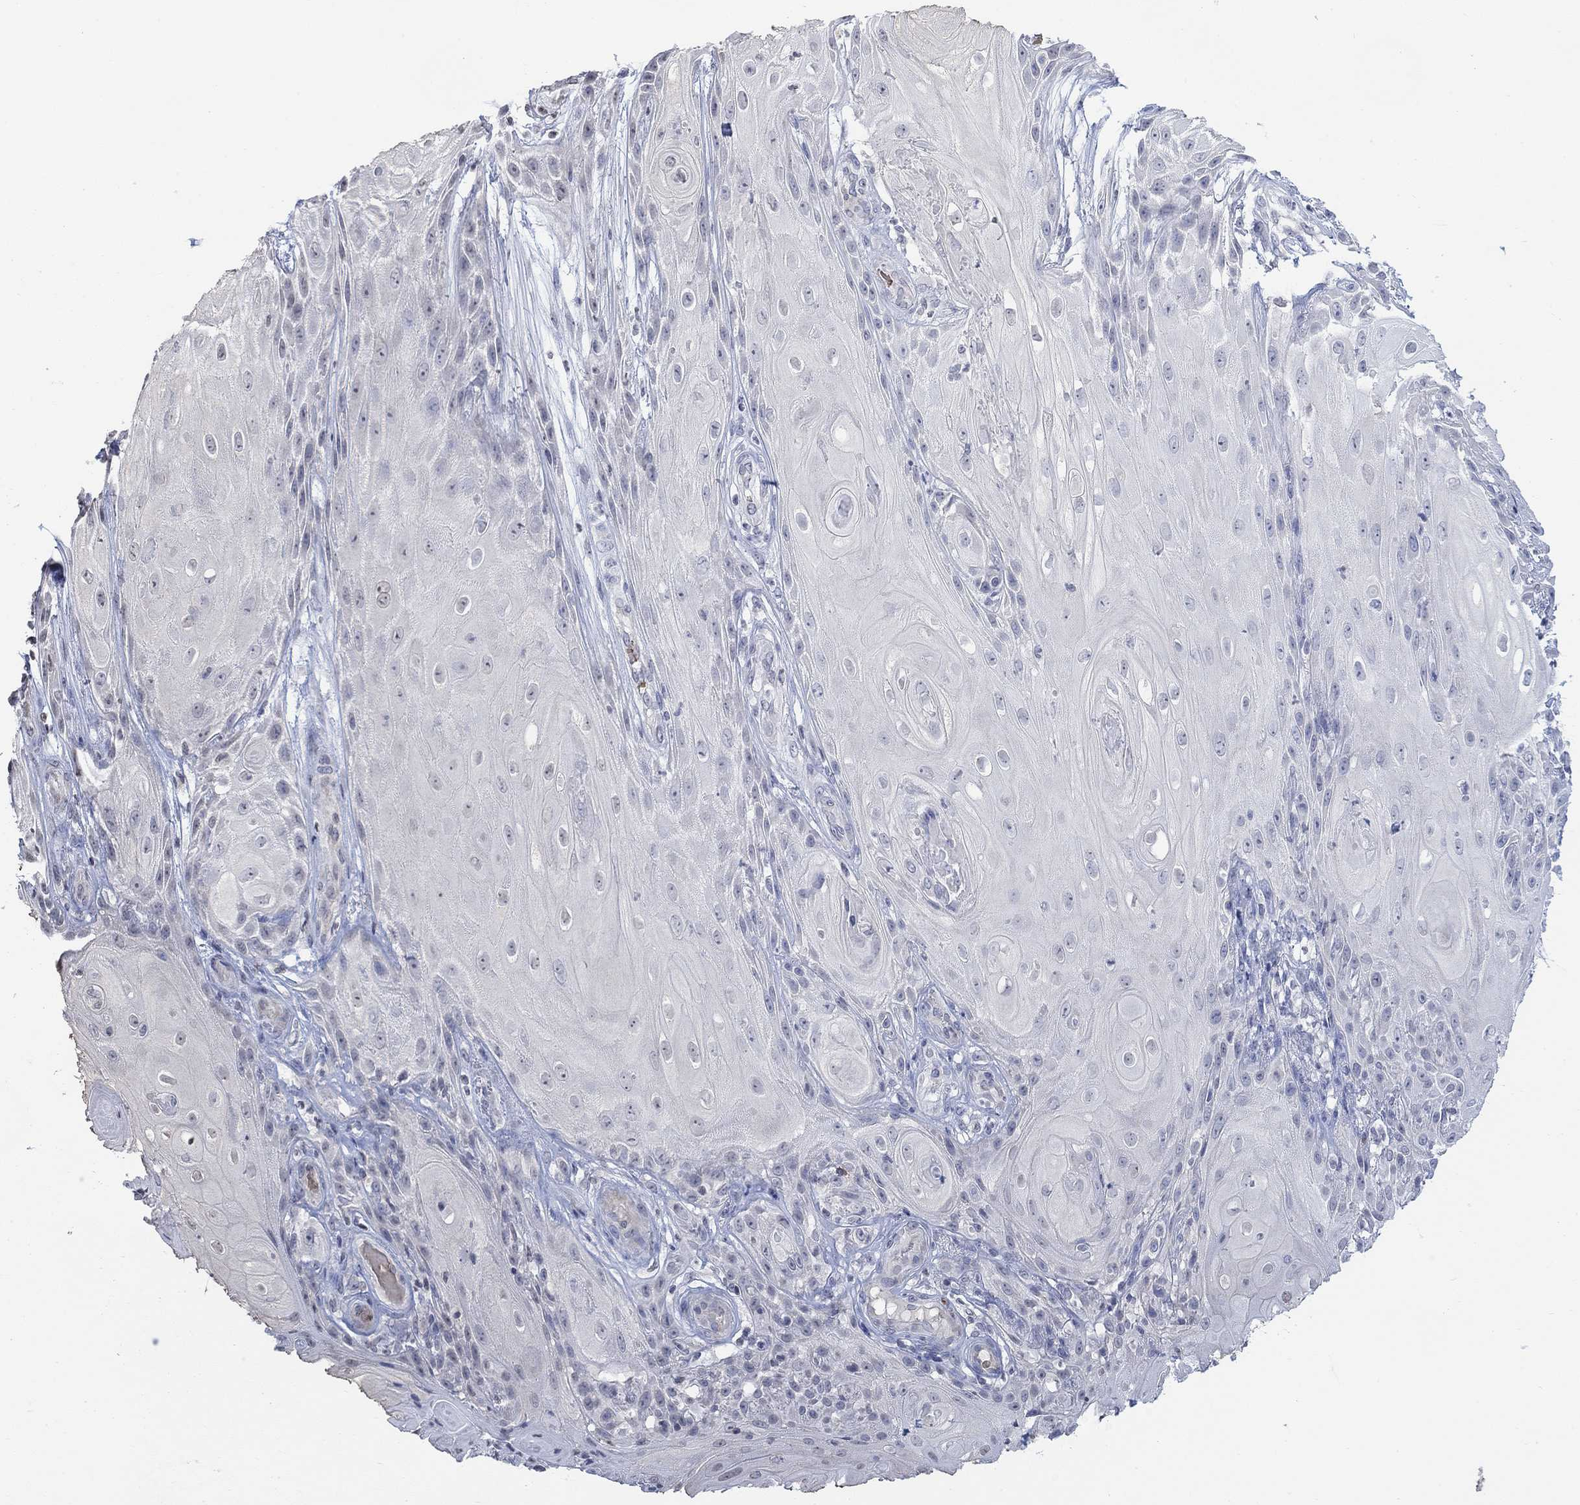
{"staining": {"intensity": "negative", "quantity": "none", "location": "none"}, "tissue": "skin cancer", "cell_type": "Tumor cells", "image_type": "cancer", "snomed": [{"axis": "morphology", "description": "Squamous cell carcinoma, NOS"}, {"axis": "topography", "description": "Skin"}], "caption": "DAB (3,3'-diaminobenzidine) immunohistochemical staining of skin cancer (squamous cell carcinoma) displays no significant positivity in tumor cells. (IHC, brightfield microscopy, high magnification).", "gene": "TMEM255A", "patient": {"sex": "male", "age": 62}}